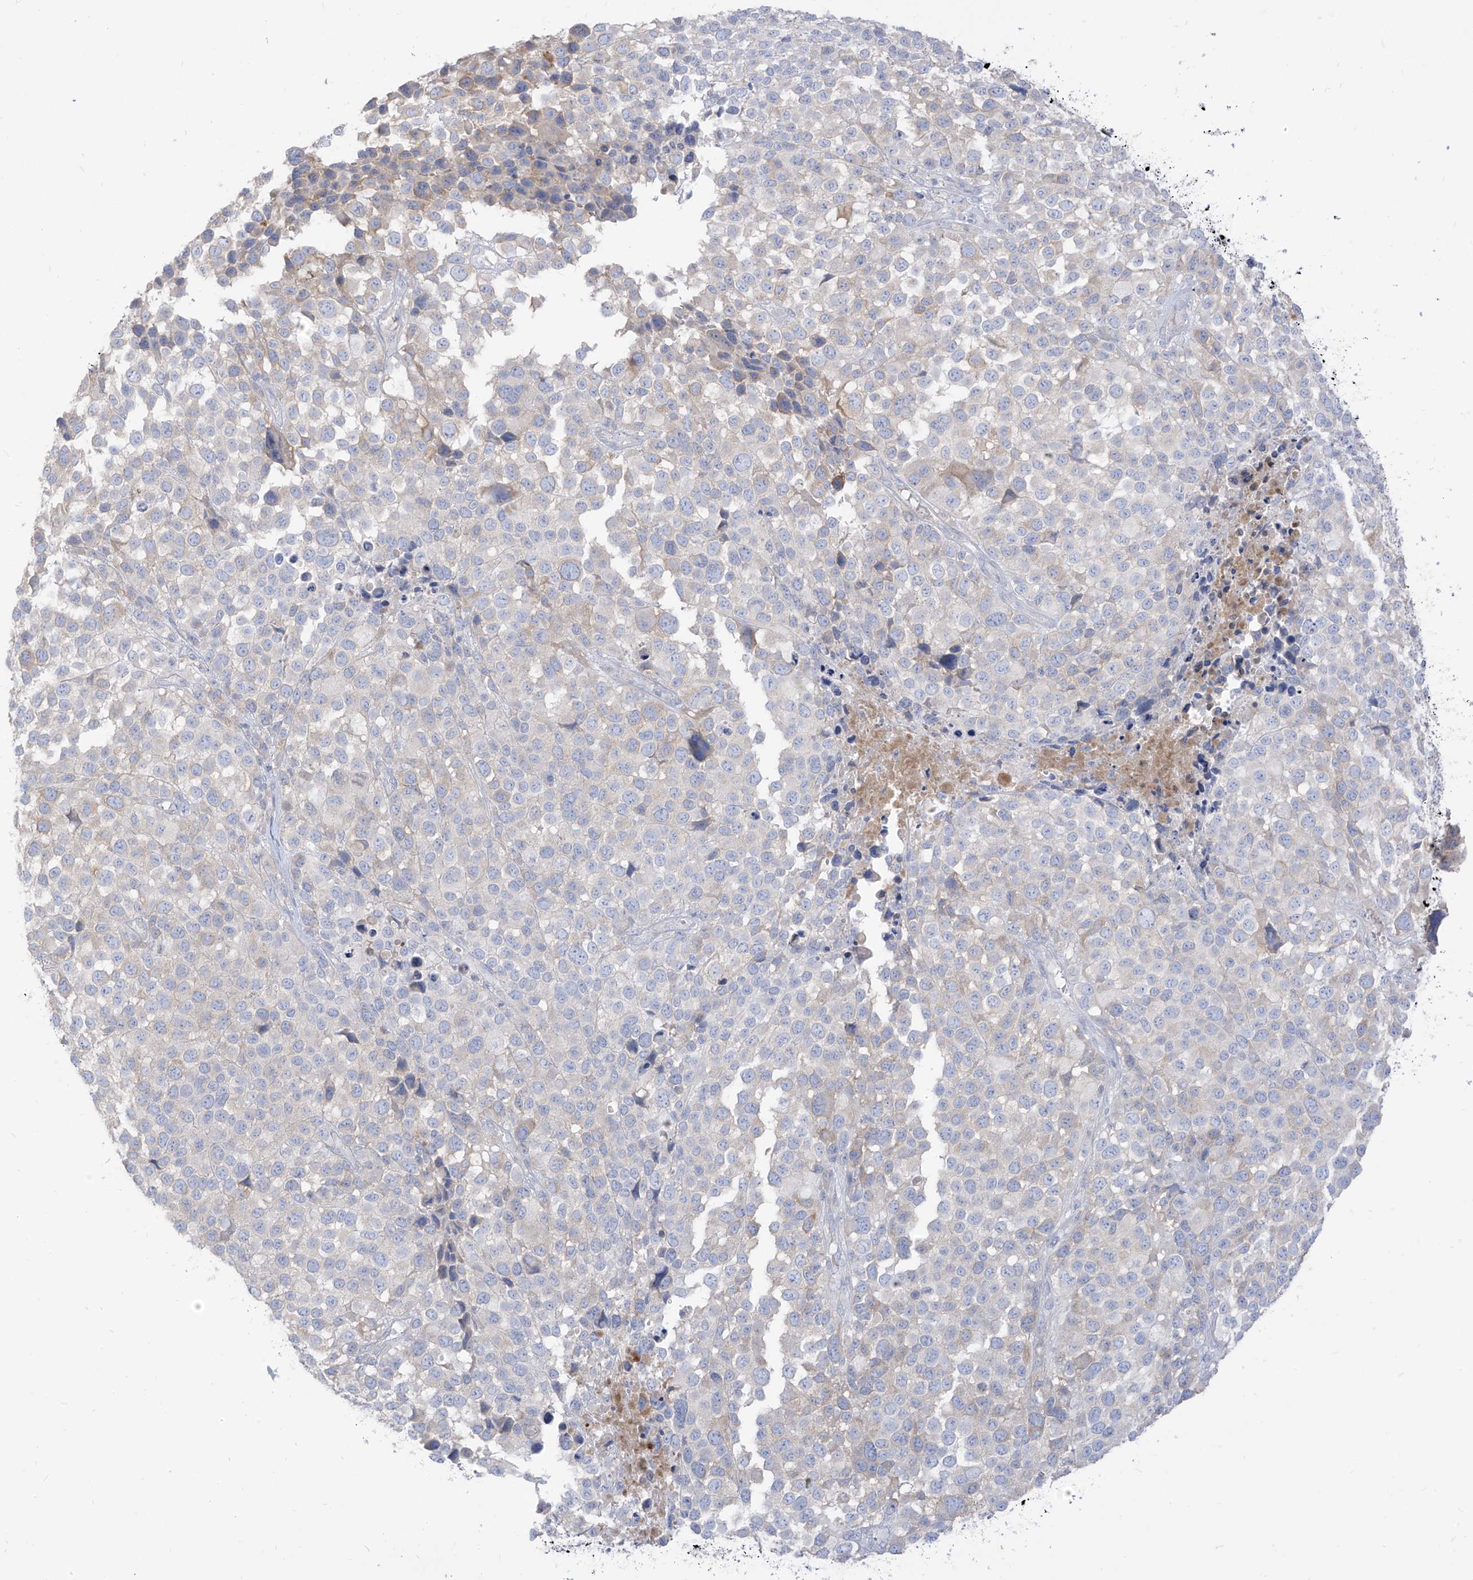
{"staining": {"intensity": "negative", "quantity": "none", "location": "none"}, "tissue": "melanoma", "cell_type": "Tumor cells", "image_type": "cancer", "snomed": [{"axis": "morphology", "description": "Malignant melanoma, NOS"}, {"axis": "topography", "description": "Skin of trunk"}], "caption": "Malignant melanoma was stained to show a protein in brown. There is no significant staining in tumor cells.", "gene": "ARHGEF40", "patient": {"sex": "male", "age": 71}}